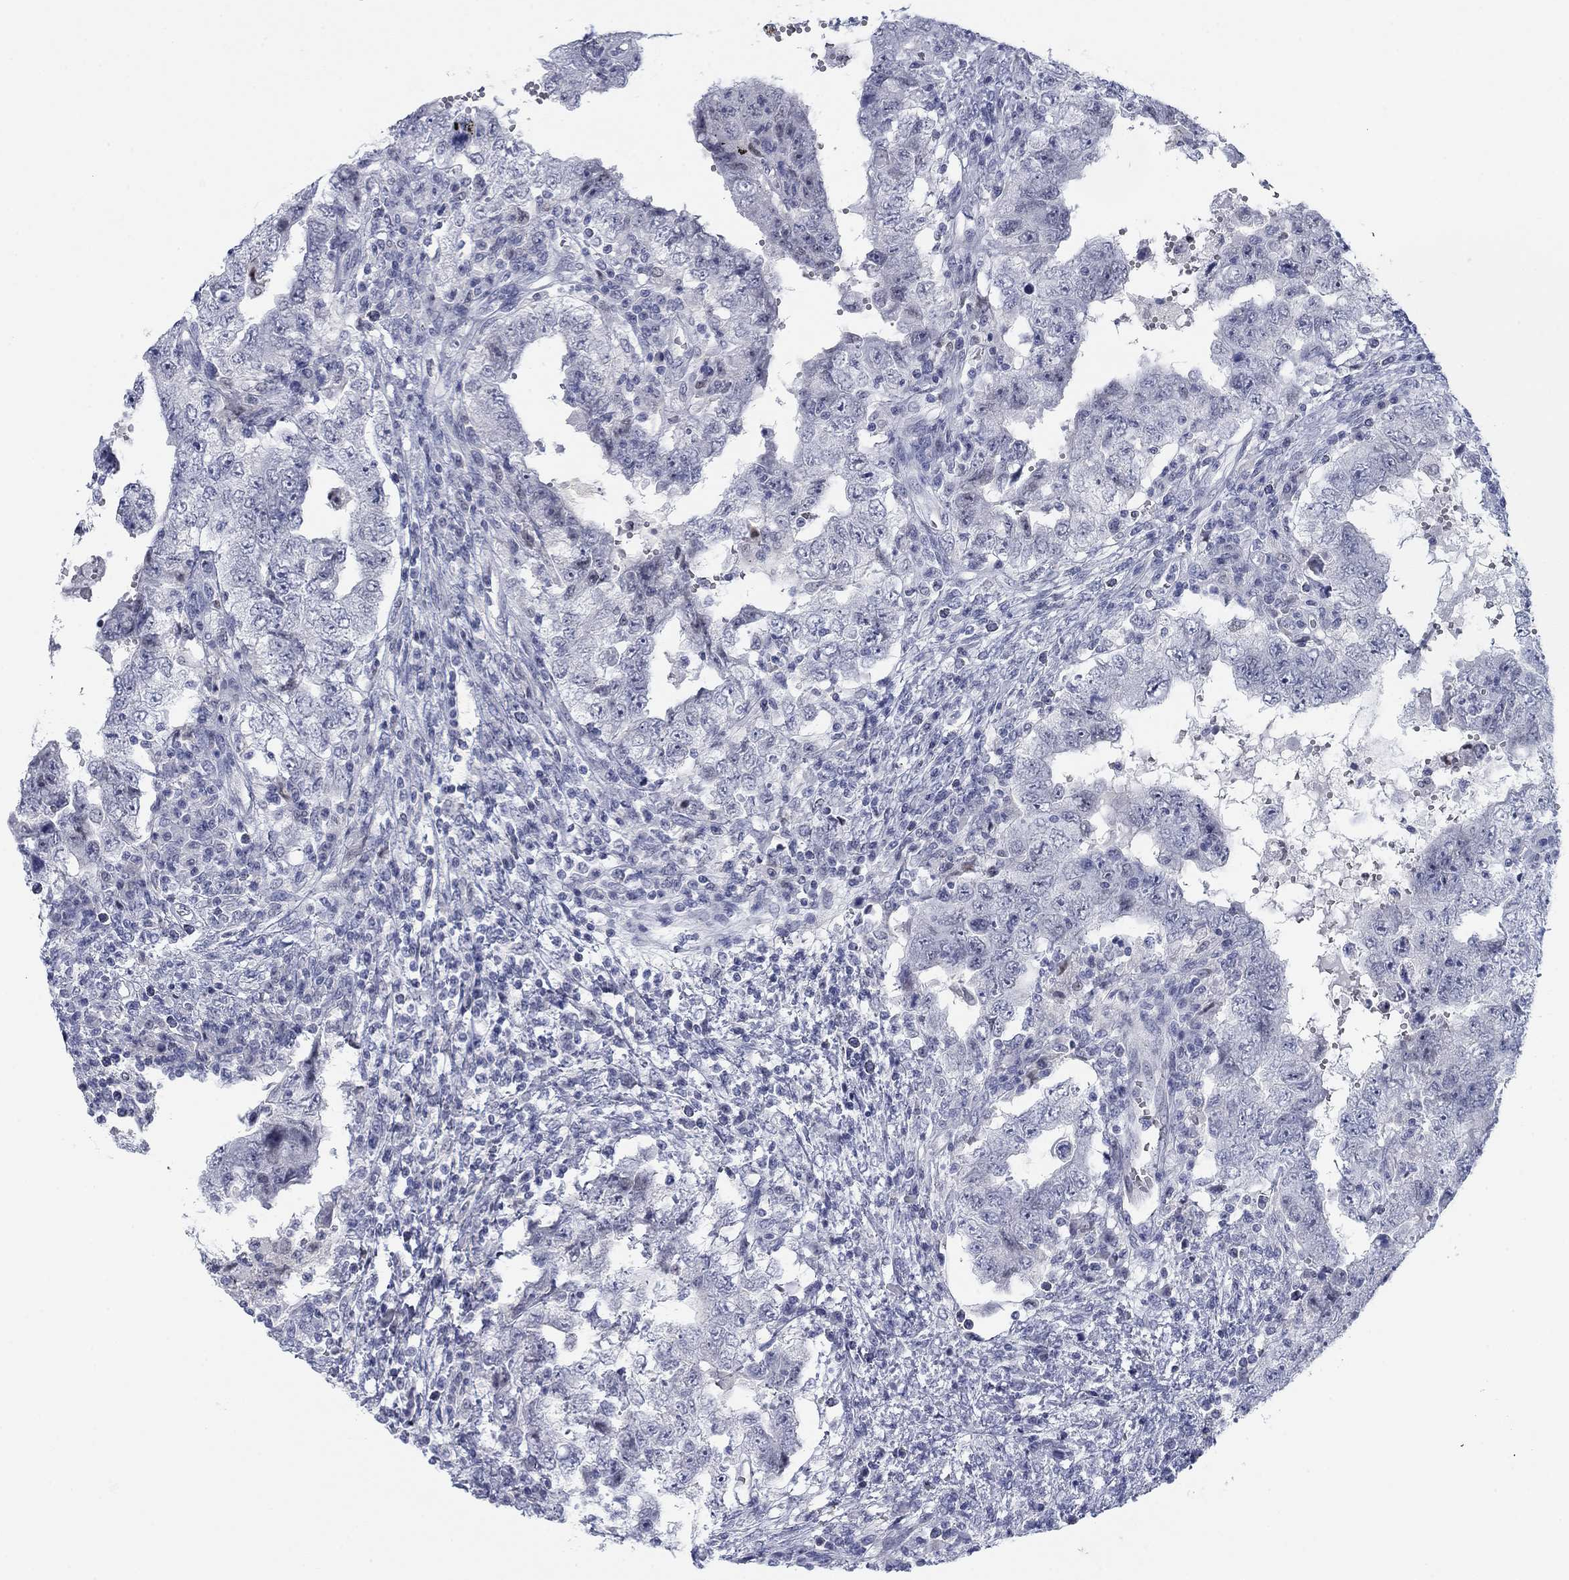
{"staining": {"intensity": "negative", "quantity": "none", "location": "none"}, "tissue": "testis cancer", "cell_type": "Tumor cells", "image_type": "cancer", "snomed": [{"axis": "morphology", "description": "Carcinoma, Embryonal, NOS"}, {"axis": "topography", "description": "Testis"}], "caption": "A high-resolution image shows immunohistochemistry (IHC) staining of embryonal carcinoma (testis), which displays no significant expression in tumor cells.", "gene": "DNAL1", "patient": {"sex": "male", "age": 26}}